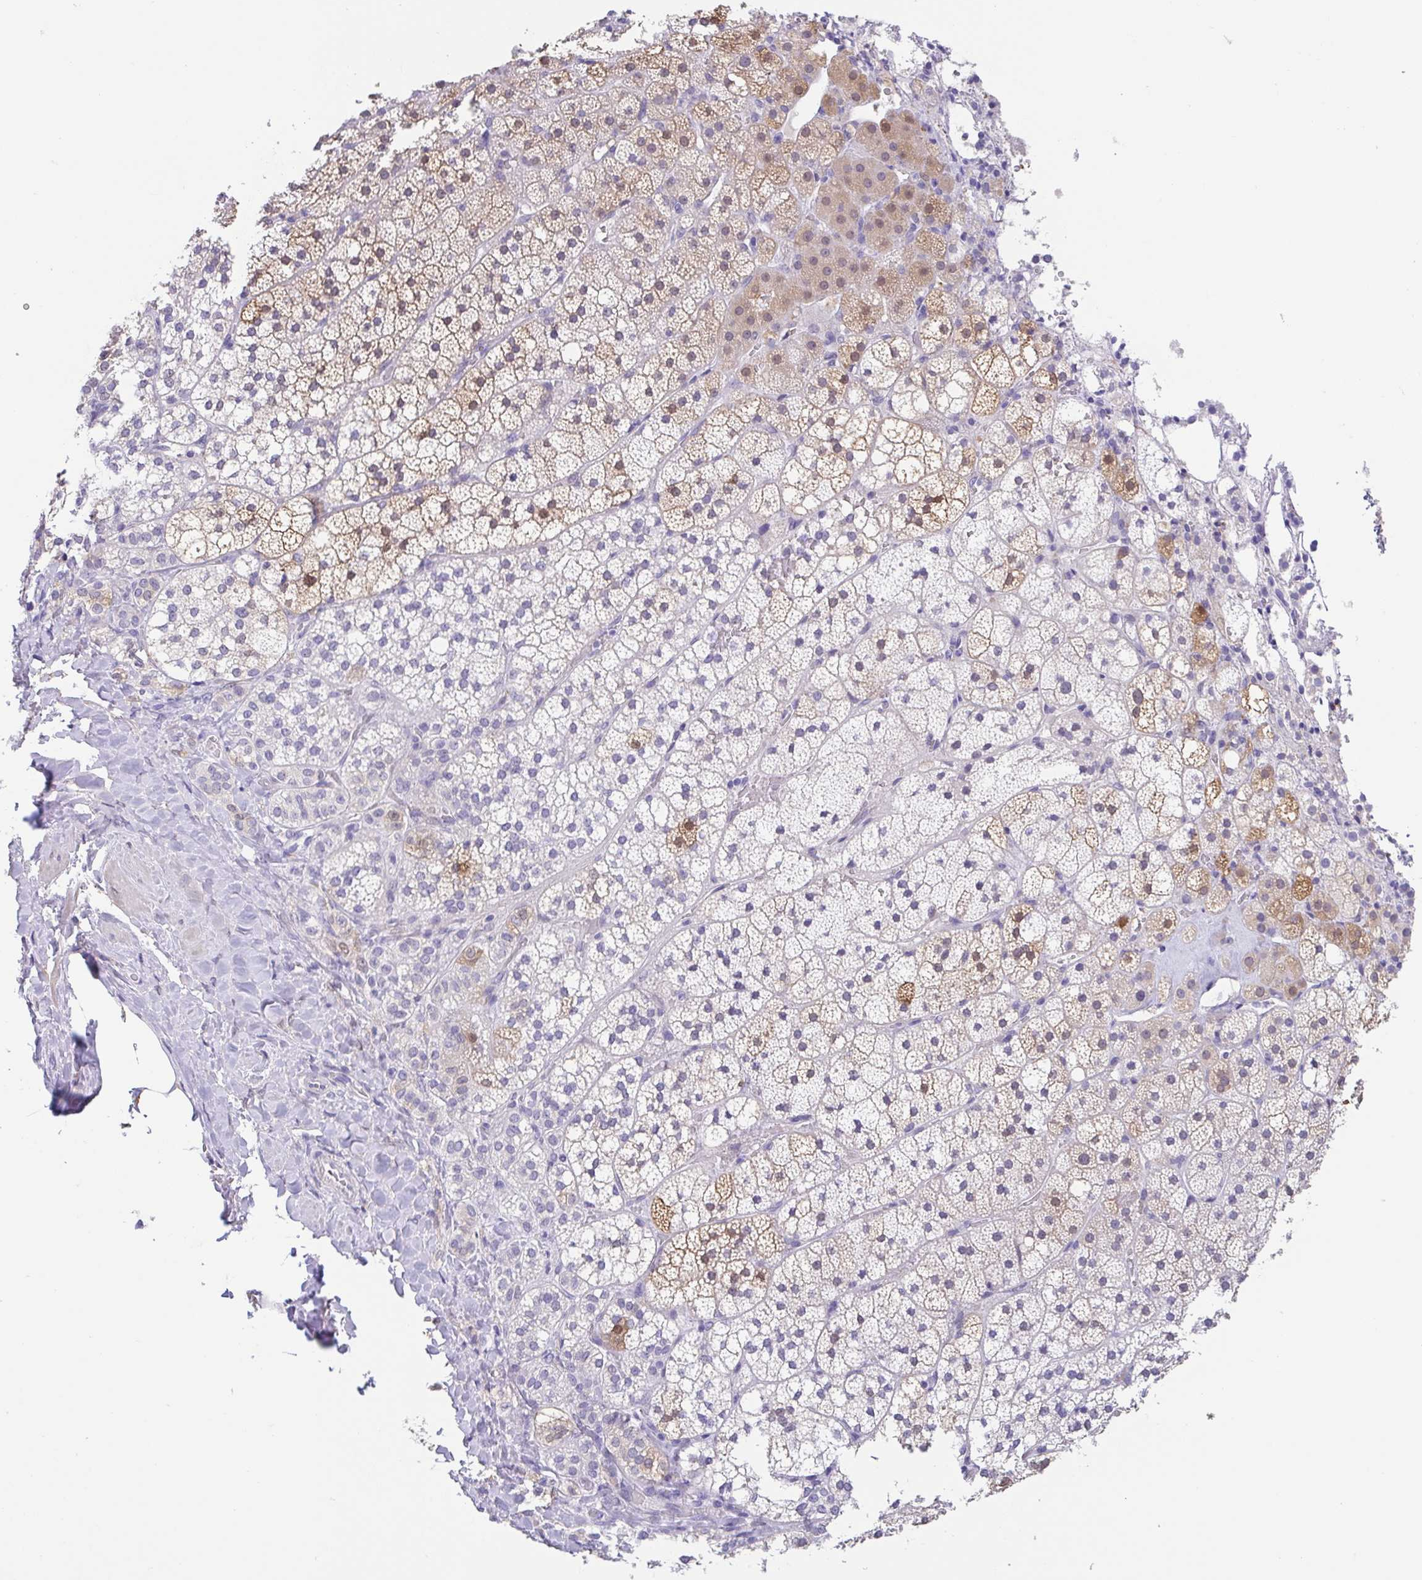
{"staining": {"intensity": "weak", "quantity": "<25%", "location": "cytoplasmic/membranous"}, "tissue": "adrenal gland", "cell_type": "Glandular cells", "image_type": "normal", "snomed": [{"axis": "morphology", "description": "Normal tissue, NOS"}, {"axis": "topography", "description": "Adrenal gland"}], "caption": "The histopathology image exhibits no staining of glandular cells in benign adrenal gland.", "gene": "FABP3", "patient": {"sex": "male", "age": 53}}